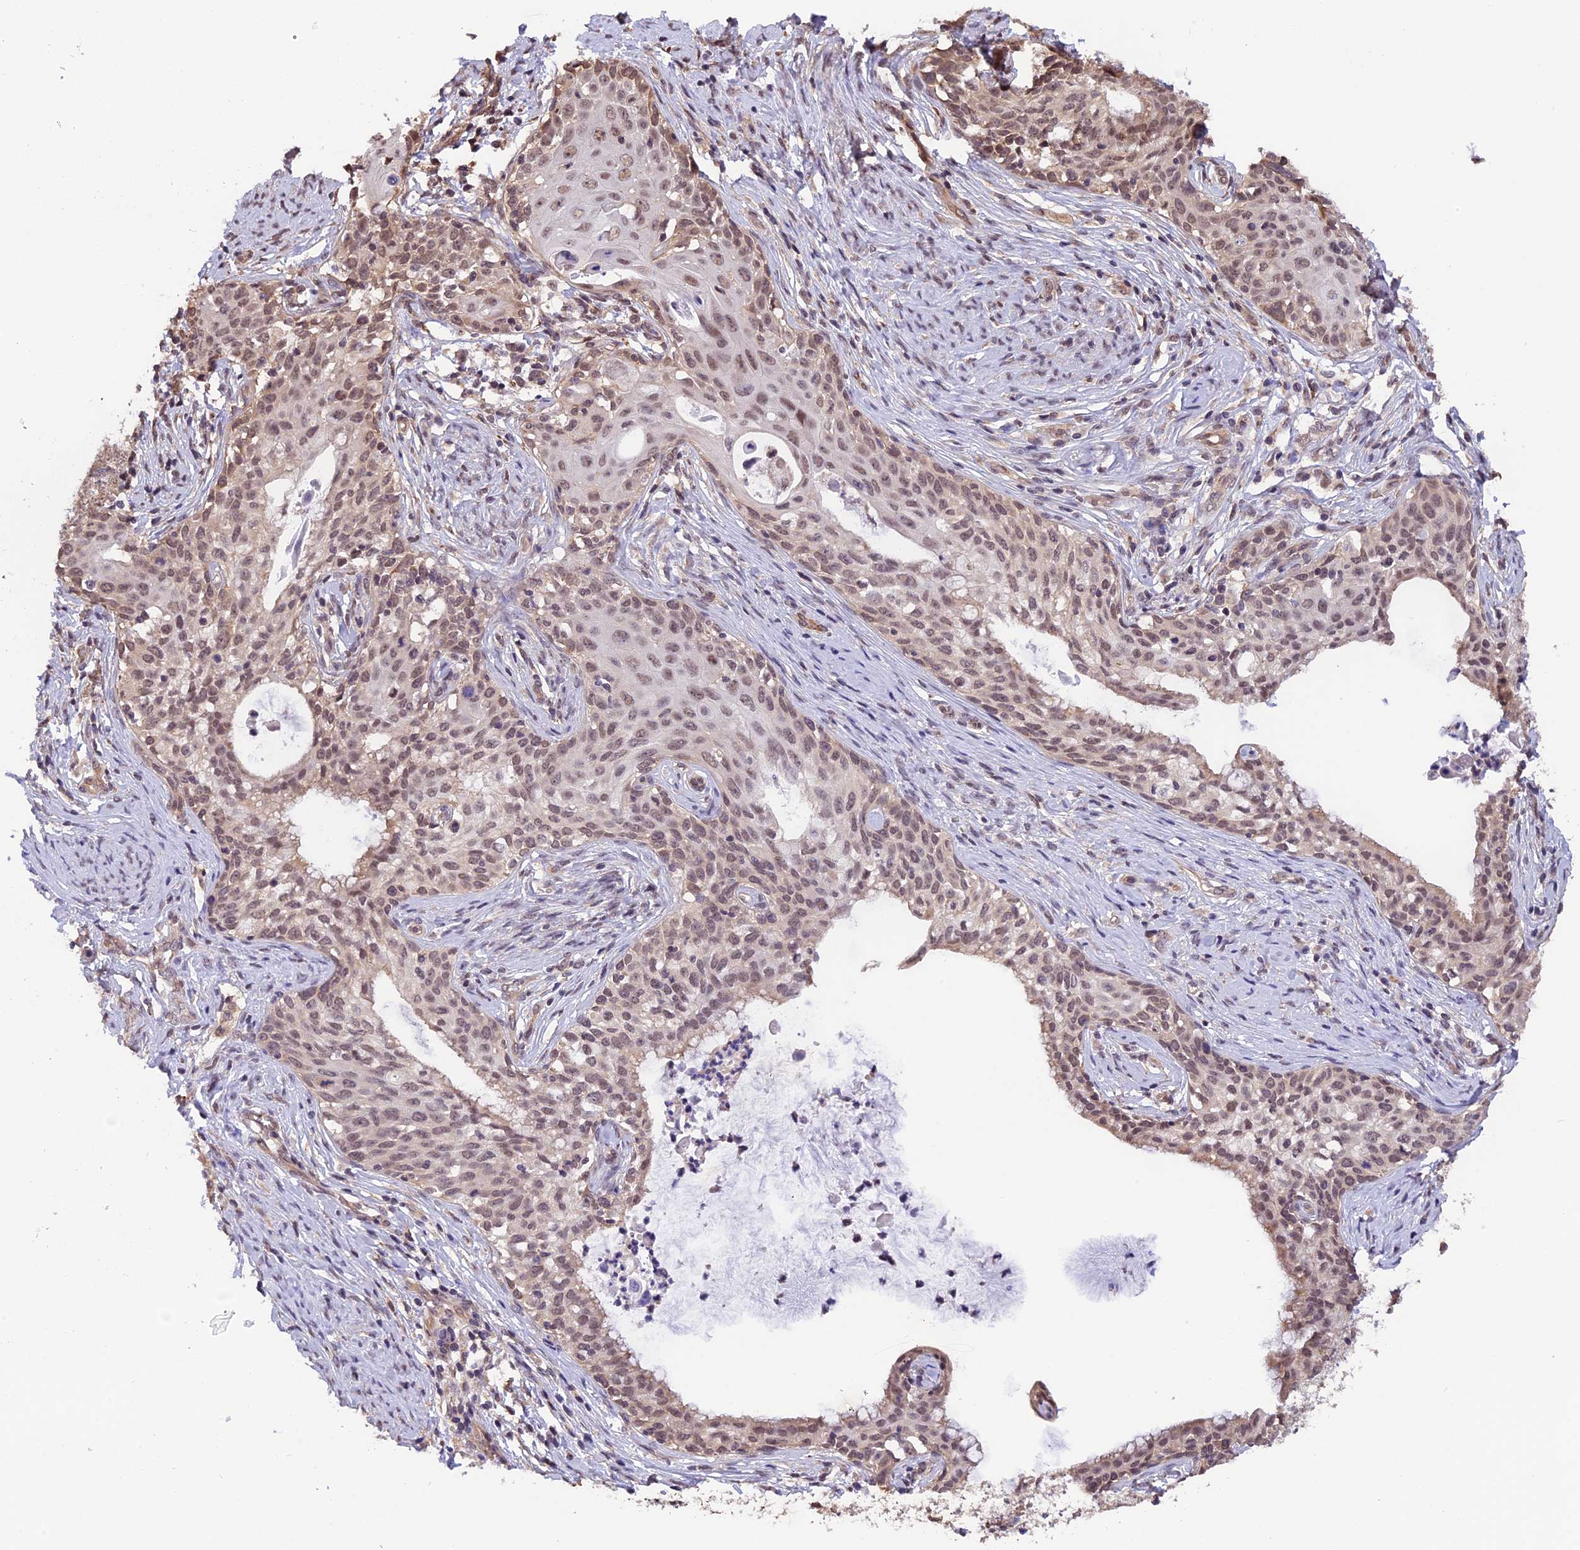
{"staining": {"intensity": "moderate", "quantity": ">75%", "location": "nuclear"}, "tissue": "cervical cancer", "cell_type": "Tumor cells", "image_type": "cancer", "snomed": [{"axis": "morphology", "description": "Squamous cell carcinoma, NOS"}, {"axis": "morphology", "description": "Adenocarcinoma, NOS"}, {"axis": "topography", "description": "Cervix"}], "caption": "This image reveals squamous cell carcinoma (cervical) stained with immunohistochemistry to label a protein in brown. The nuclear of tumor cells show moderate positivity for the protein. Nuclei are counter-stained blue.", "gene": "ZC3H4", "patient": {"sex": "female", "age": 52}}